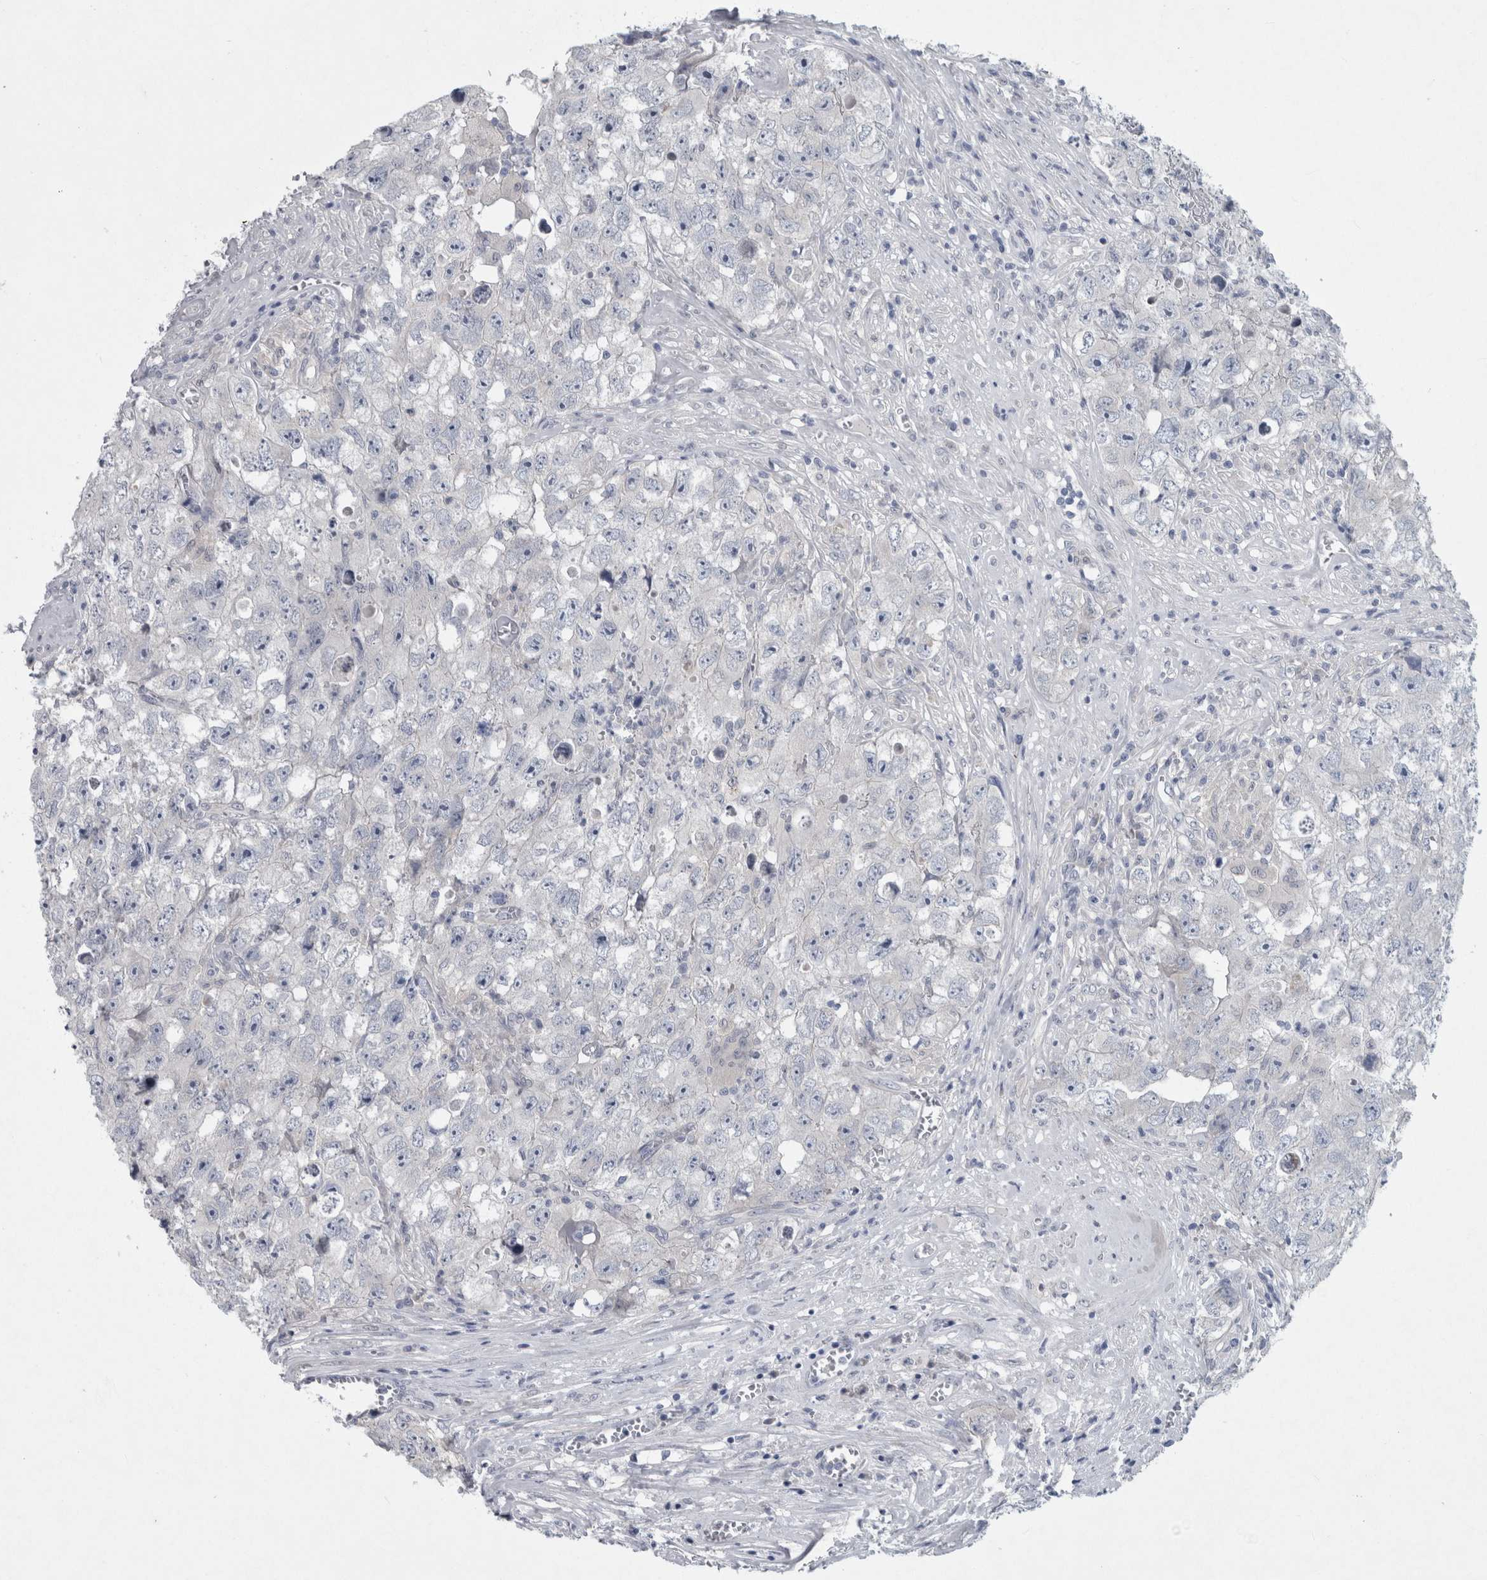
{"staining": {"intensity": "negative", "quantity": "none", "location": "none"}, "tissue": "testis cancer", "cell_type": "Tumor cells", "image_type": "cancer", "snomed": [{"axis": "morphology", "description": "Seminoma, NOS"}, {"axis": "morphology", "description": "Carcinoma, Embryonal, NOS"}, {"axis": "topography", "description": "Testis"}], "caption": "This is an IHC photomicrograph of human testis embryonal carcinoma. There is no staining in tumor cells.", "gene": "FAM83H", "patient": {"sex": "male", "age": 43}}